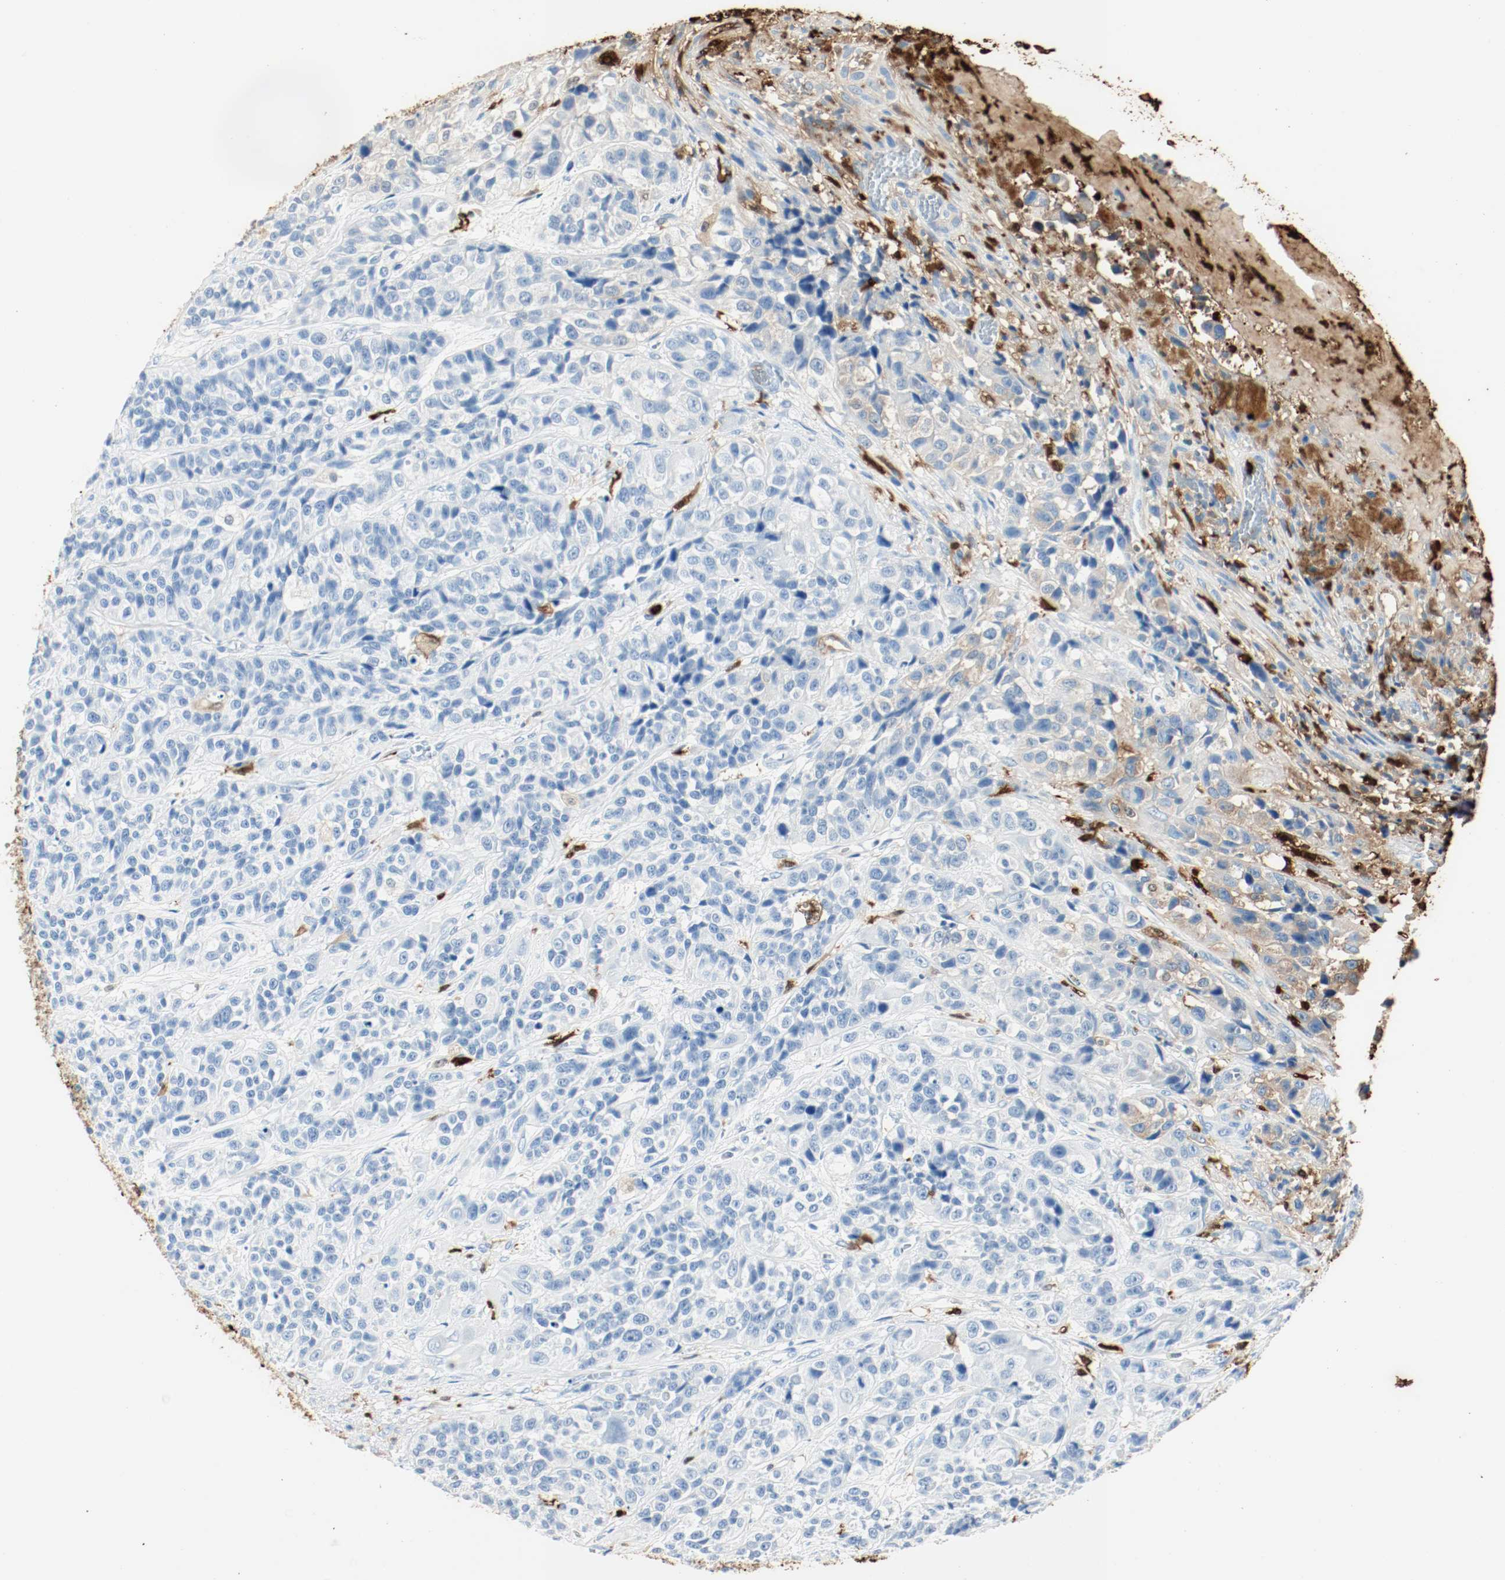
{"staining": {"intensity": "negative", "quantity": "none", "location": "none"}, "tissue": "urothelial cancer", "cell_type": "Tumor cells", "image_type": "cancer", "snomed": [{"axis": "morphology", "description": "Urothelial carcinoma, High grade"}, {"axis": "topography", "description": "Urinary bladder"}], "caption": "Photomicrograph shows no significant protein expression in tumor cells of urothelial cancer. (DAB immunohistochemistry (IHC) visualized using brightfield microscopy, high magnification).", "gene": "S100A9", "patient": {"sex": "female", "age": 81}}